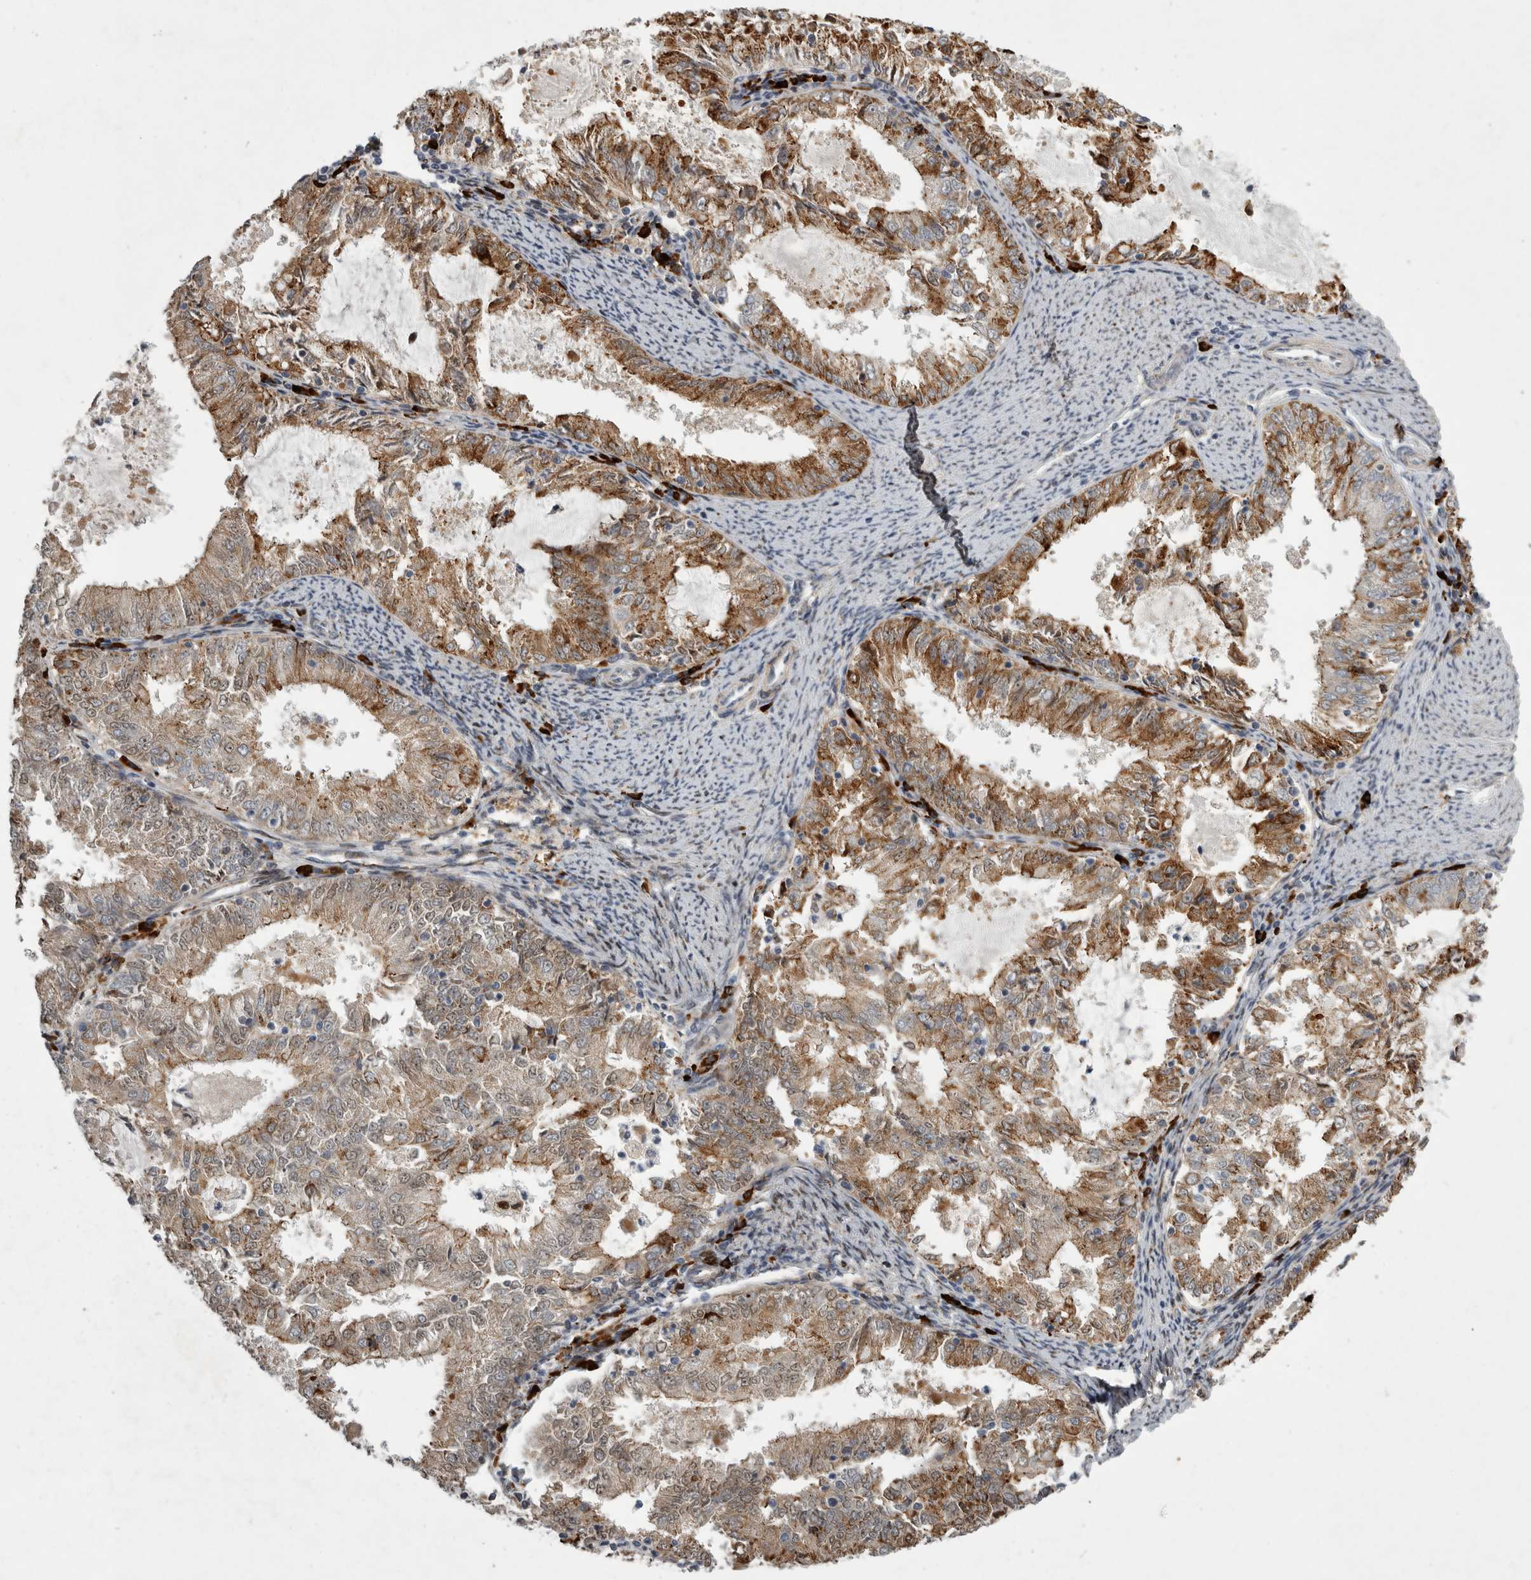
{"staining": {"intensity": "moderate", "quantity": ">75%", "location": "cytoplasmic/membranous"}, "tissue": "endometrial cancer", "cell_type": "Tumor cells", "image_type": "cancer", "snomed": [{"axis": "morphology", "description": "Adenocarcinoma, NOS"}, {"axis": "topography", "description": "Endometrium"}], "caption": "A photomicrograph showing moderate cytoplasmic/membranous positivity in approximately >75% of tumor cells in endometrial cancer (adenocarcinoma), as visualized by brown immunohistochemical staining.", "gene": "MPDZ", "patient": {"sex": "female", "age": 57}}